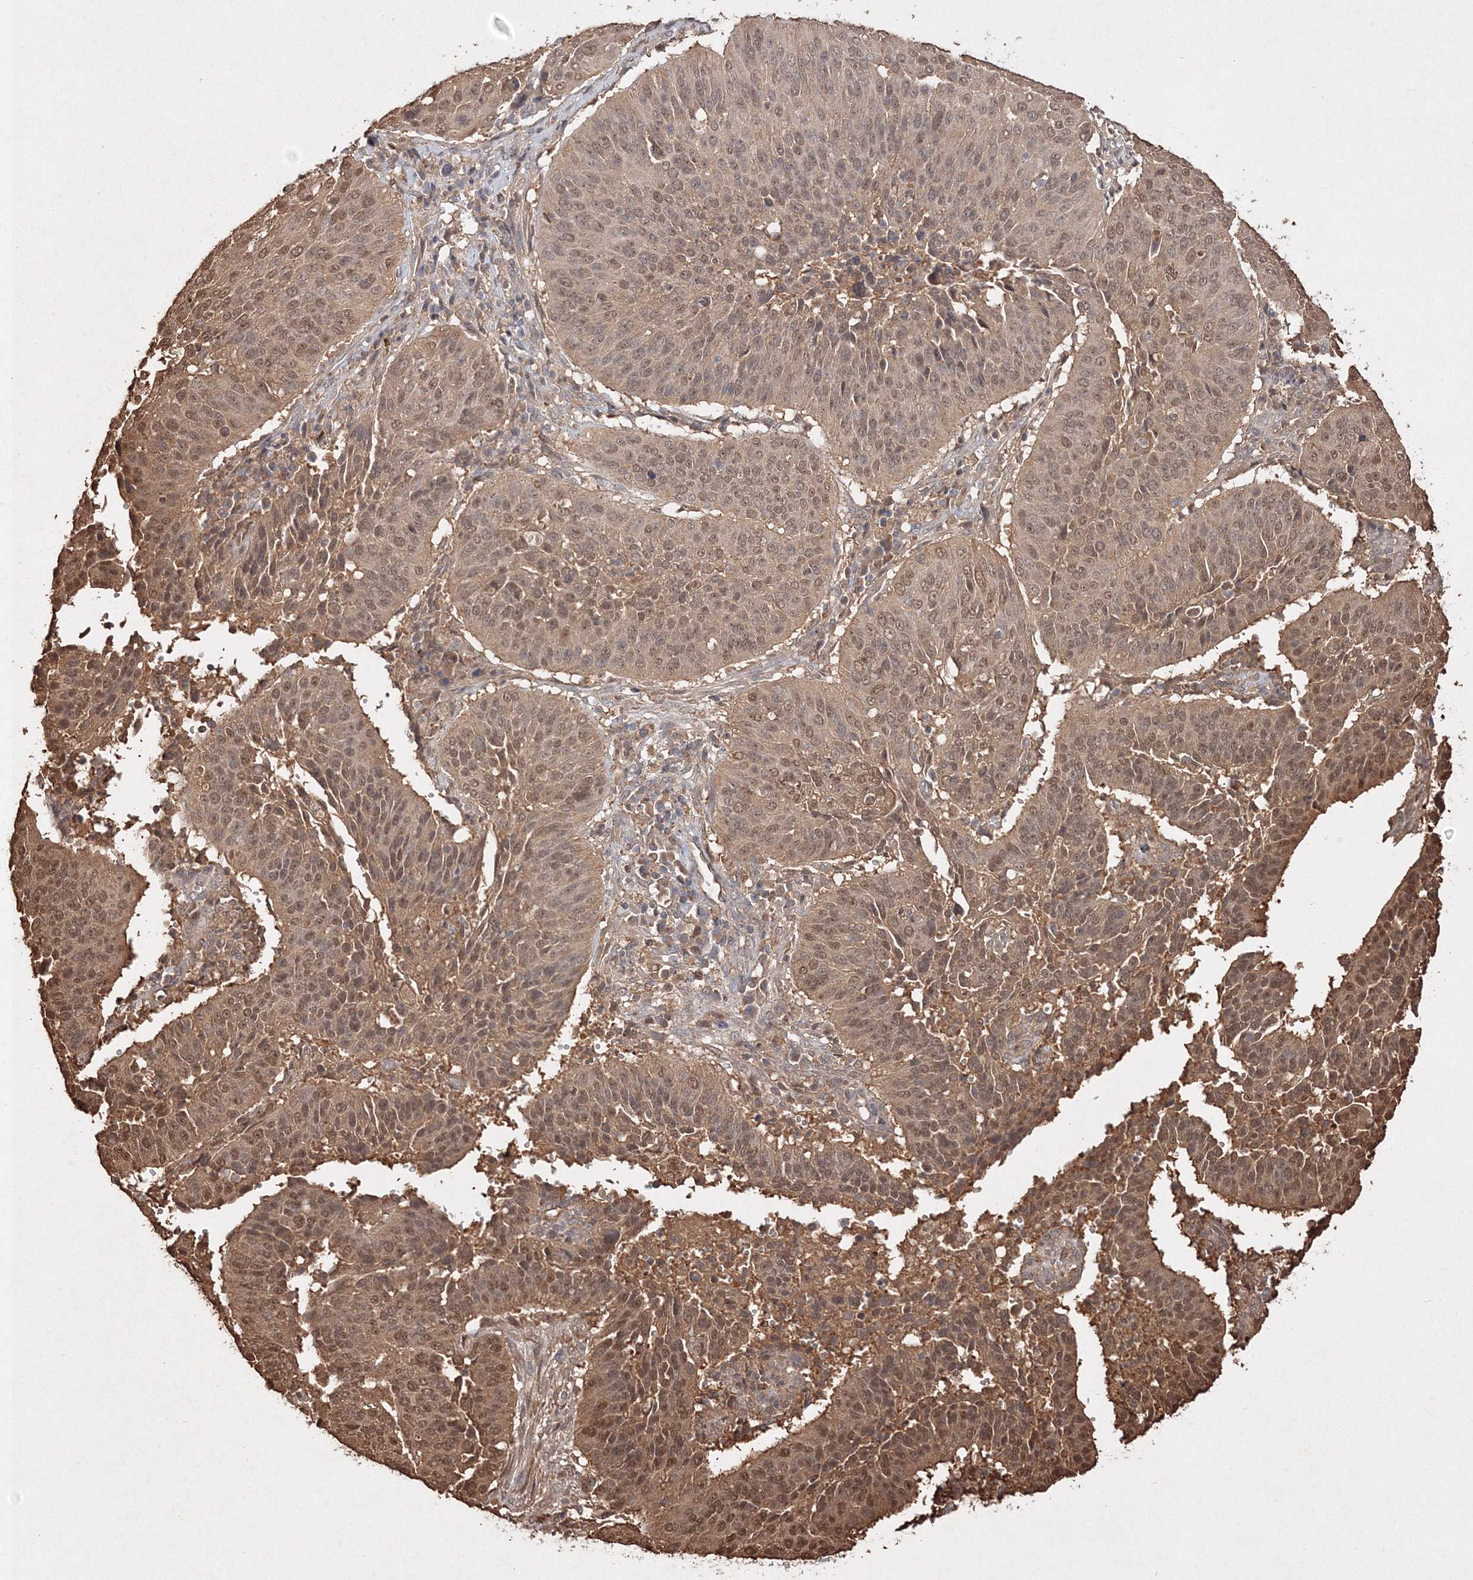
{"staining": {"intensity": "moderate", "quantity": ">75%", "location": "cytoplasmic/membranous,nuclear"}, "tissue": "cervical cancer", "cell_type": "Tumor cells", "image_type": "cancer", "snomed": [{"axis": "morphology", "description": "Normal tissue, NOS"}, {"axis": "morphology", "description": "Squamous cell carcinoma, NOS"}, {"axis": "topography", "description": "Cervix"}], "caption": "This is an image of IHC staining of cervical squamous cell carcinoma, which shows moderate expression in the cytoplasmic/membranous and nuclear of tumor cells.", "gene": "S100A11", "patient": {"sex": "female", "age": 39}}